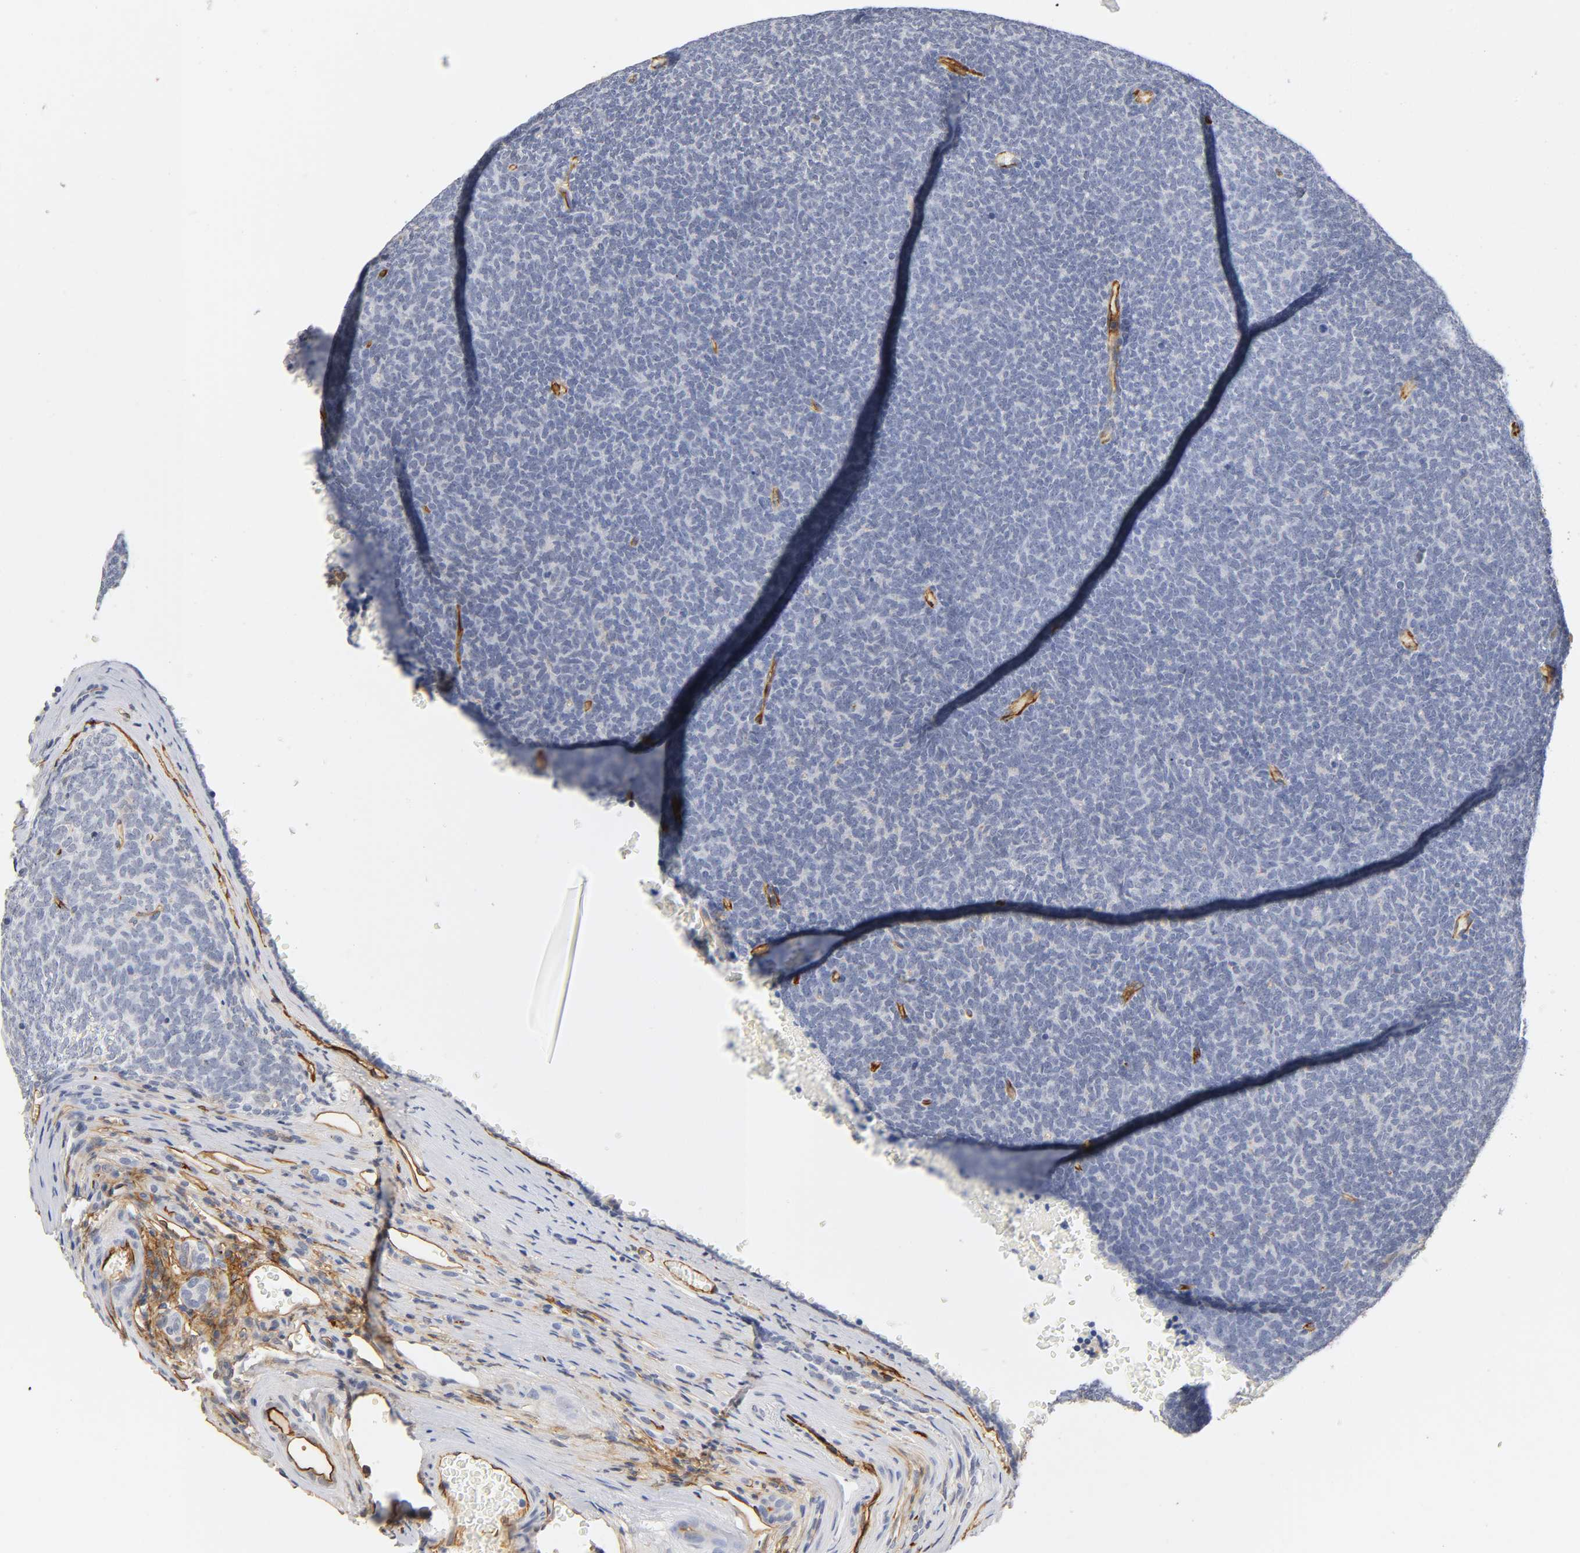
{"staining": {"intensity": "negative", "quantity": "none", "location": "none"}, "tissue": "renal cancer", "cell_type": "Tumor cells", "image_type": "cancer", "snomed": [{"axis": "morphology", "description": "Neoplasm, malignant, NOS"}, {"axis": "topography", "description": "Kidney"}], "caption": "Image shows no significant protein expression in tumor cells of renal cancer (malignant neoplasm).", "gene": "ICAM1", "patient": {"sex": "male", "age": 28}}